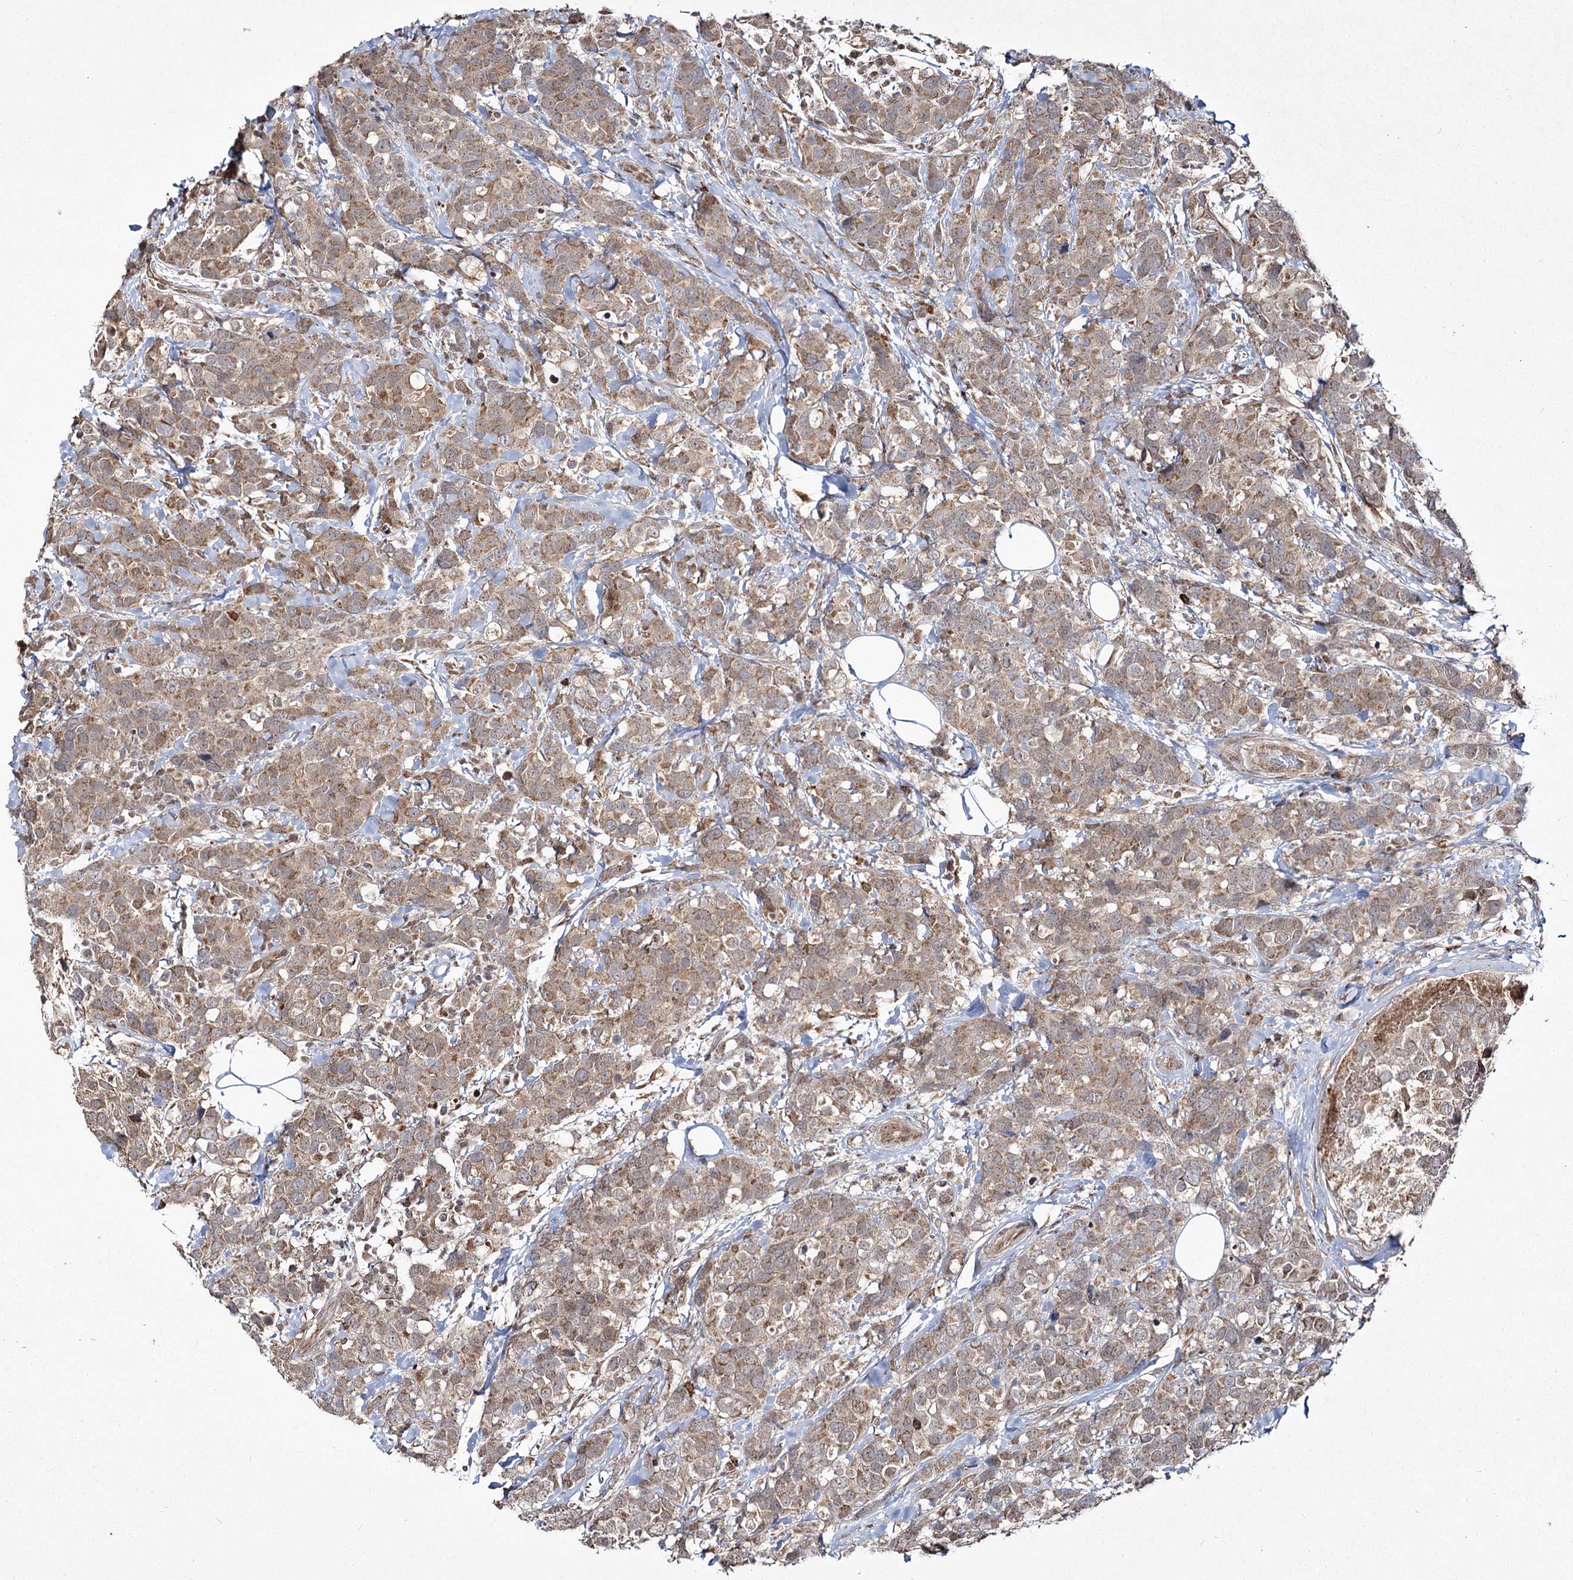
{"staining": {"intensity": "moderate", "quantity": ">75%", "location": "cytoplasmic/membranous"}, "tissue": "breast cancer", "cell_type": "Tumor cells", "image_type": "cancer", "snomed": [{"axis": "morphology", "description": "Lobular carcinoma"}, {"axis": "topography", "description": "Breast"}], "caption": "DAB (3,3'-diaminobenzidine) immunohistochemical staining of human breast lobular carcinoma reveals moderate cytoplasmic/membranous protein staining in approximately >75% of tumor cells.", "gene": "TRNT1", "patient": {"sex": "female", "age": 59}}